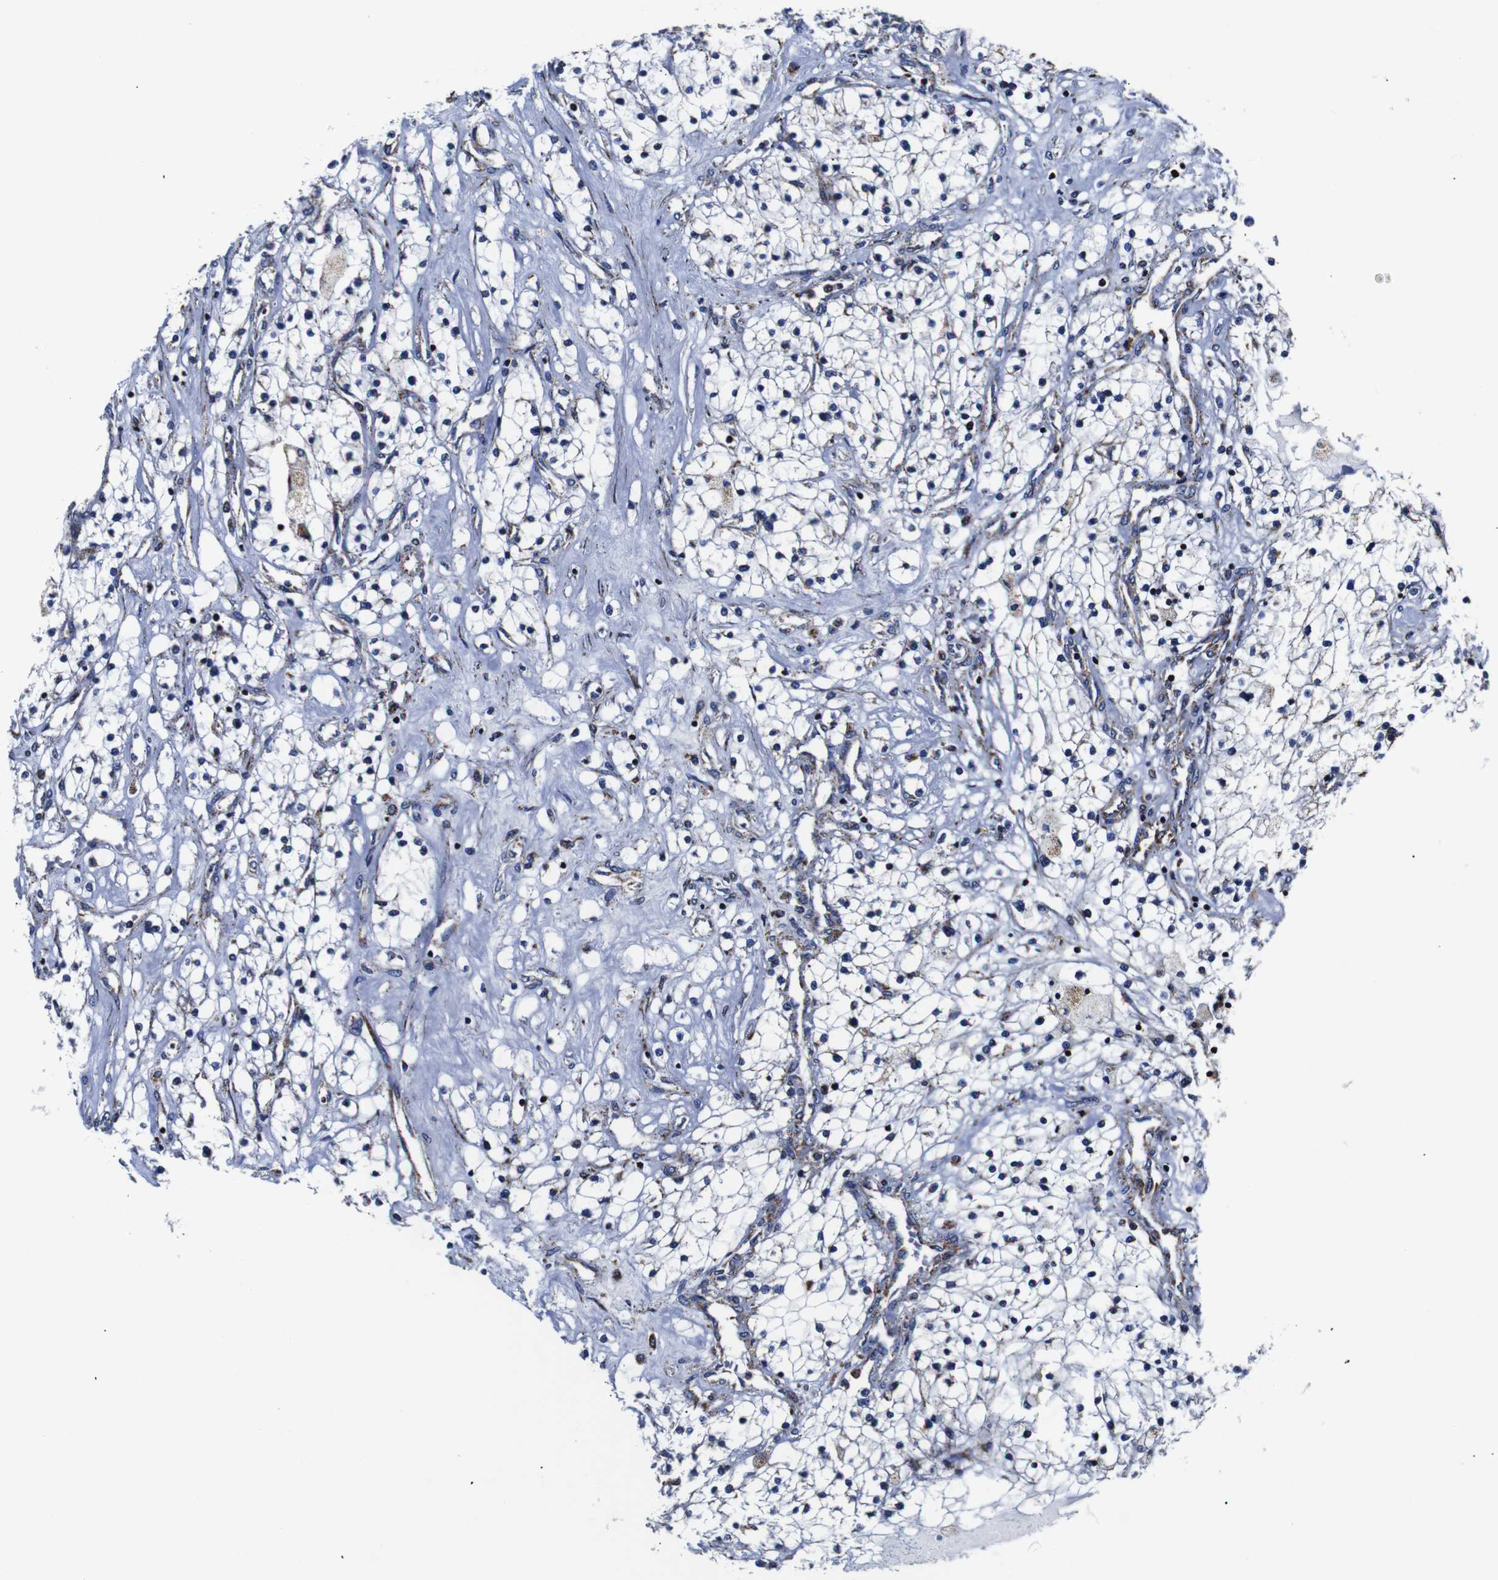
{"staining": {"intensity": "moderate", "quantity": "<25%", "location": "cytoplasmic/membranous"}, "tissue": "renal cancer", "cell_type": "Tumor cells", "image_type": "cancer", "snomed": [{"axis": "morphology", "description": "Adenocarcinoma, NOS"}, {"axis": "topography", "description": "Kidney"}], "caption": "Human adenocarcinoma (renal) stained with a protein marker demonstrates moderate staining in tumor cells.", "gene": "FKBP9", "patient": {"sex": "male", "age": 68}}